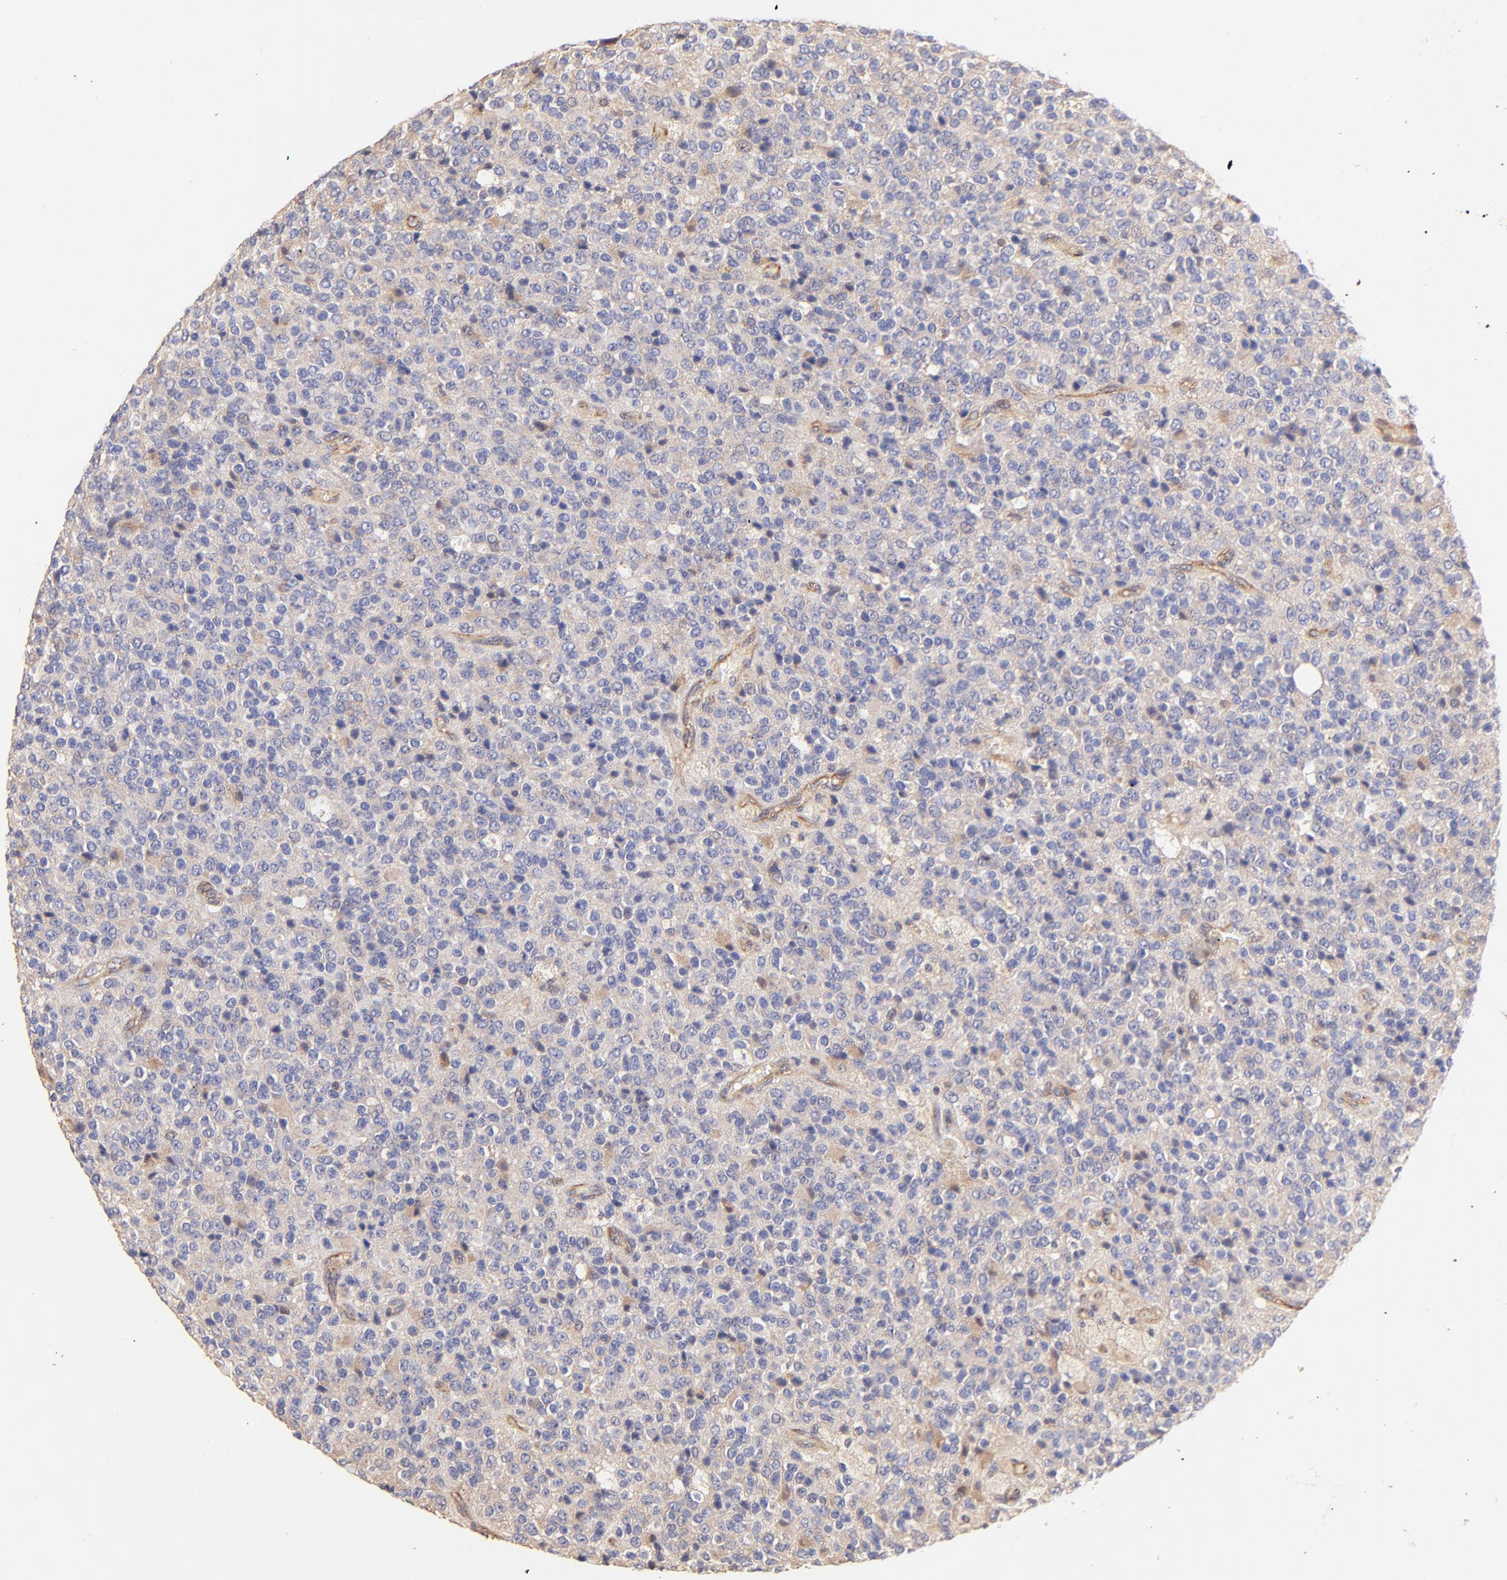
{"staining": {"intensity": "negative", "quantity": "none", "location": "none"}, "tissue": "glioma", "cell_type": "Tumor cells", "image_type": "cancer", "snomed": [{"axis": "morphology", "description": "Glioma, malignant, High grade"}, {"axis": "topography", "description": "pancreas cauda"}], "caption": "The photomicrograph displays no significant positivity in tumor cells of high-grade glioma (malignant). (DAB (3,3'-diaminobenzidine) immunohistochemistry visualized using brightfield microscopy, high magnification).", "gene": "TNFAIP3", "patient": {"sex": "male", "age": 60}}